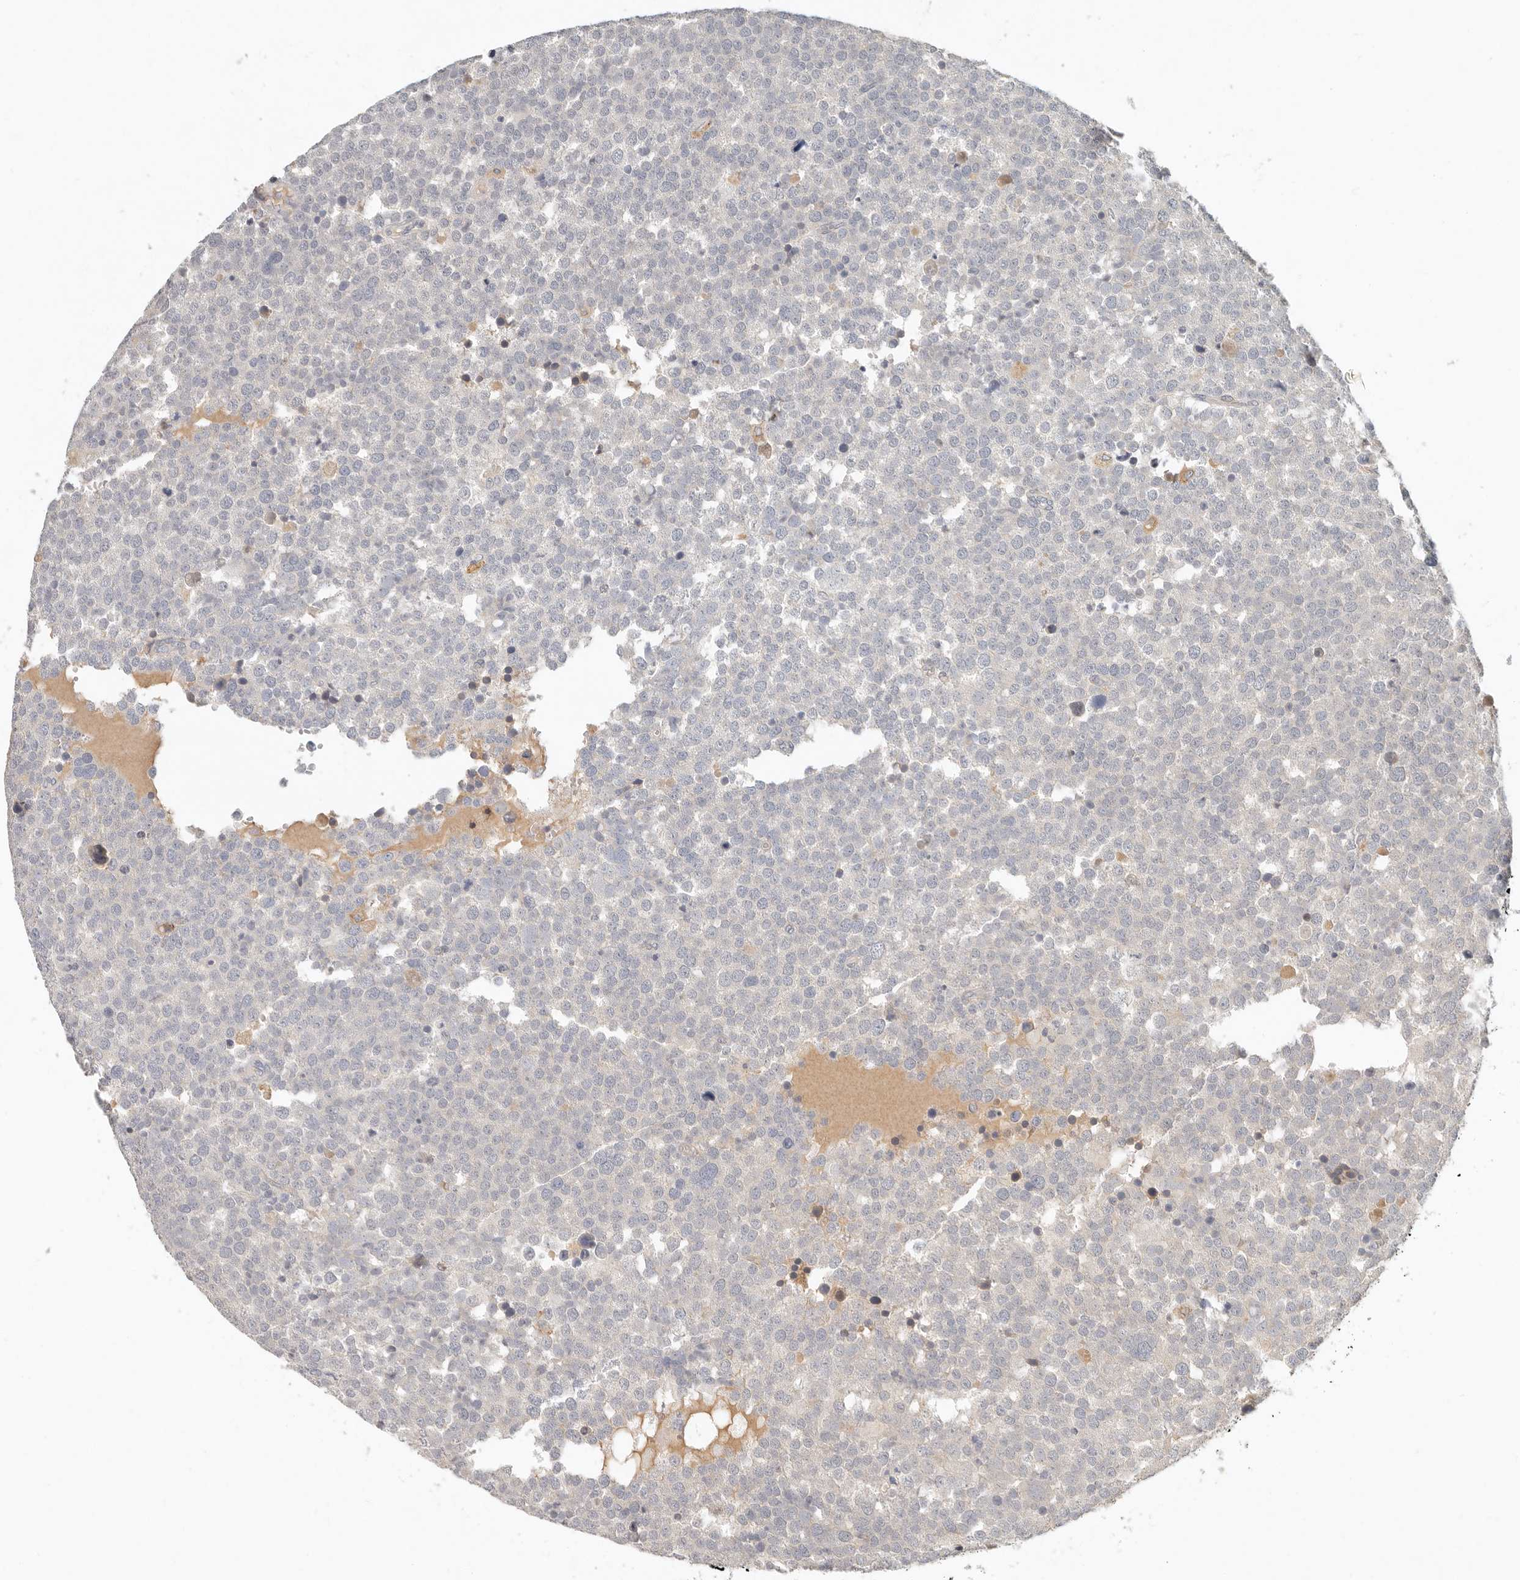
{"staining": {"intensity": "negative", "quantity": "none", "location": "none"}, "tissue": "testis cancer", "cell_type": "Tumor cells", "image_type": "cancer", "snomed": [{"axis": "morphology", "description": "Seminoma, NOS"}, {"axis": "topography", "description": "Testis"}], "caption": "The IHC histopathology image has no significant staining in tumor cells of testis cancer tissue.", "gene": "ARHGEF10L", "patient": {"sex": "male", "age": 71}}